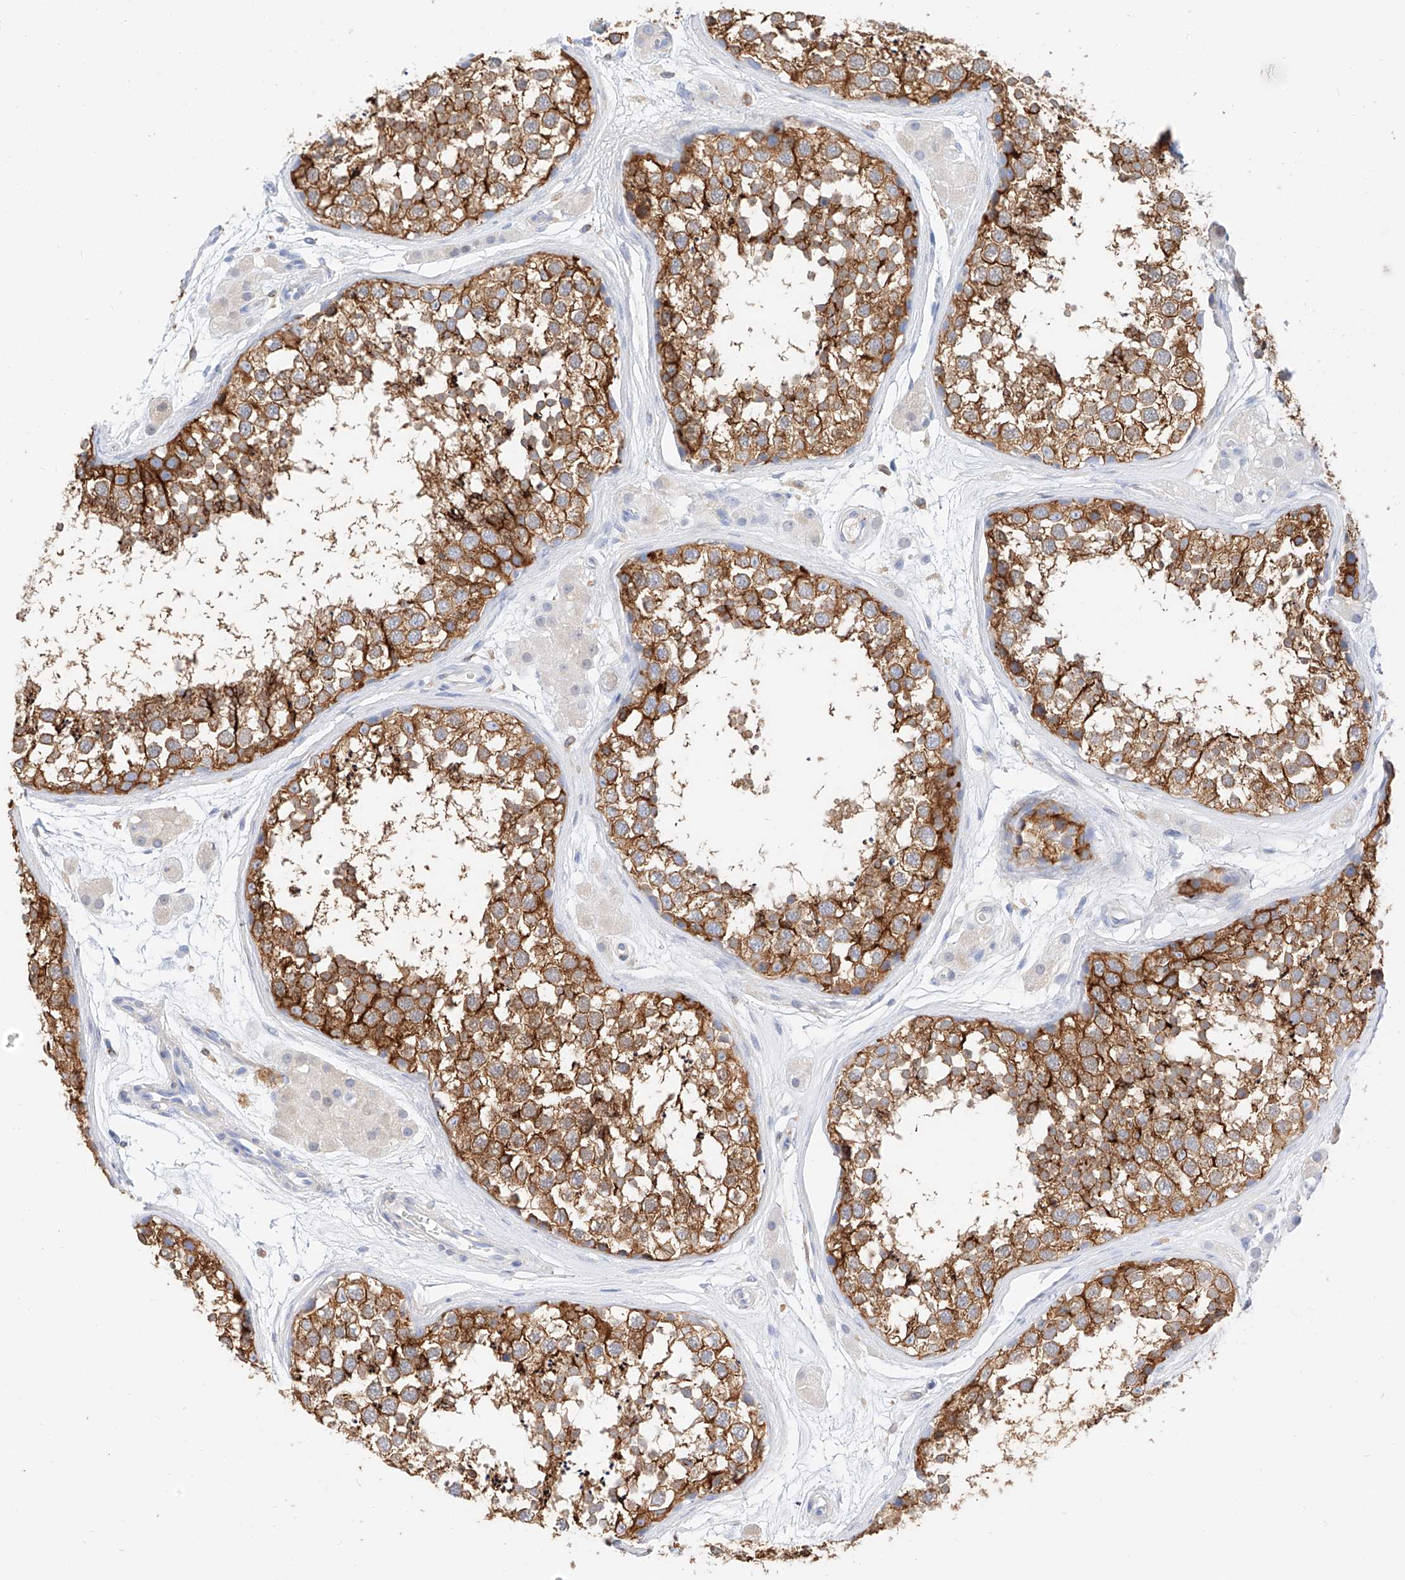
{"staining": {"intensity": "moderate", "quantity": ">75%", "location": "cytoplasmic/membranous"}, "tissue": "testis", "cell_type": "Cells in seminiferous ducts", "image_type": "normal", "snomed": [{"axis": "morphology", "description": "Normal tissue, NOS"}, {"axis": "topography", "description": "Testis"}], "caption": "A medium amount of moderate cytoplasmic/membranous staining is identified in about >75% of cells in seminiferous ducts in normal testis.", "gene": "MAP7", "patient": {"sex": "male", "age": 56}}